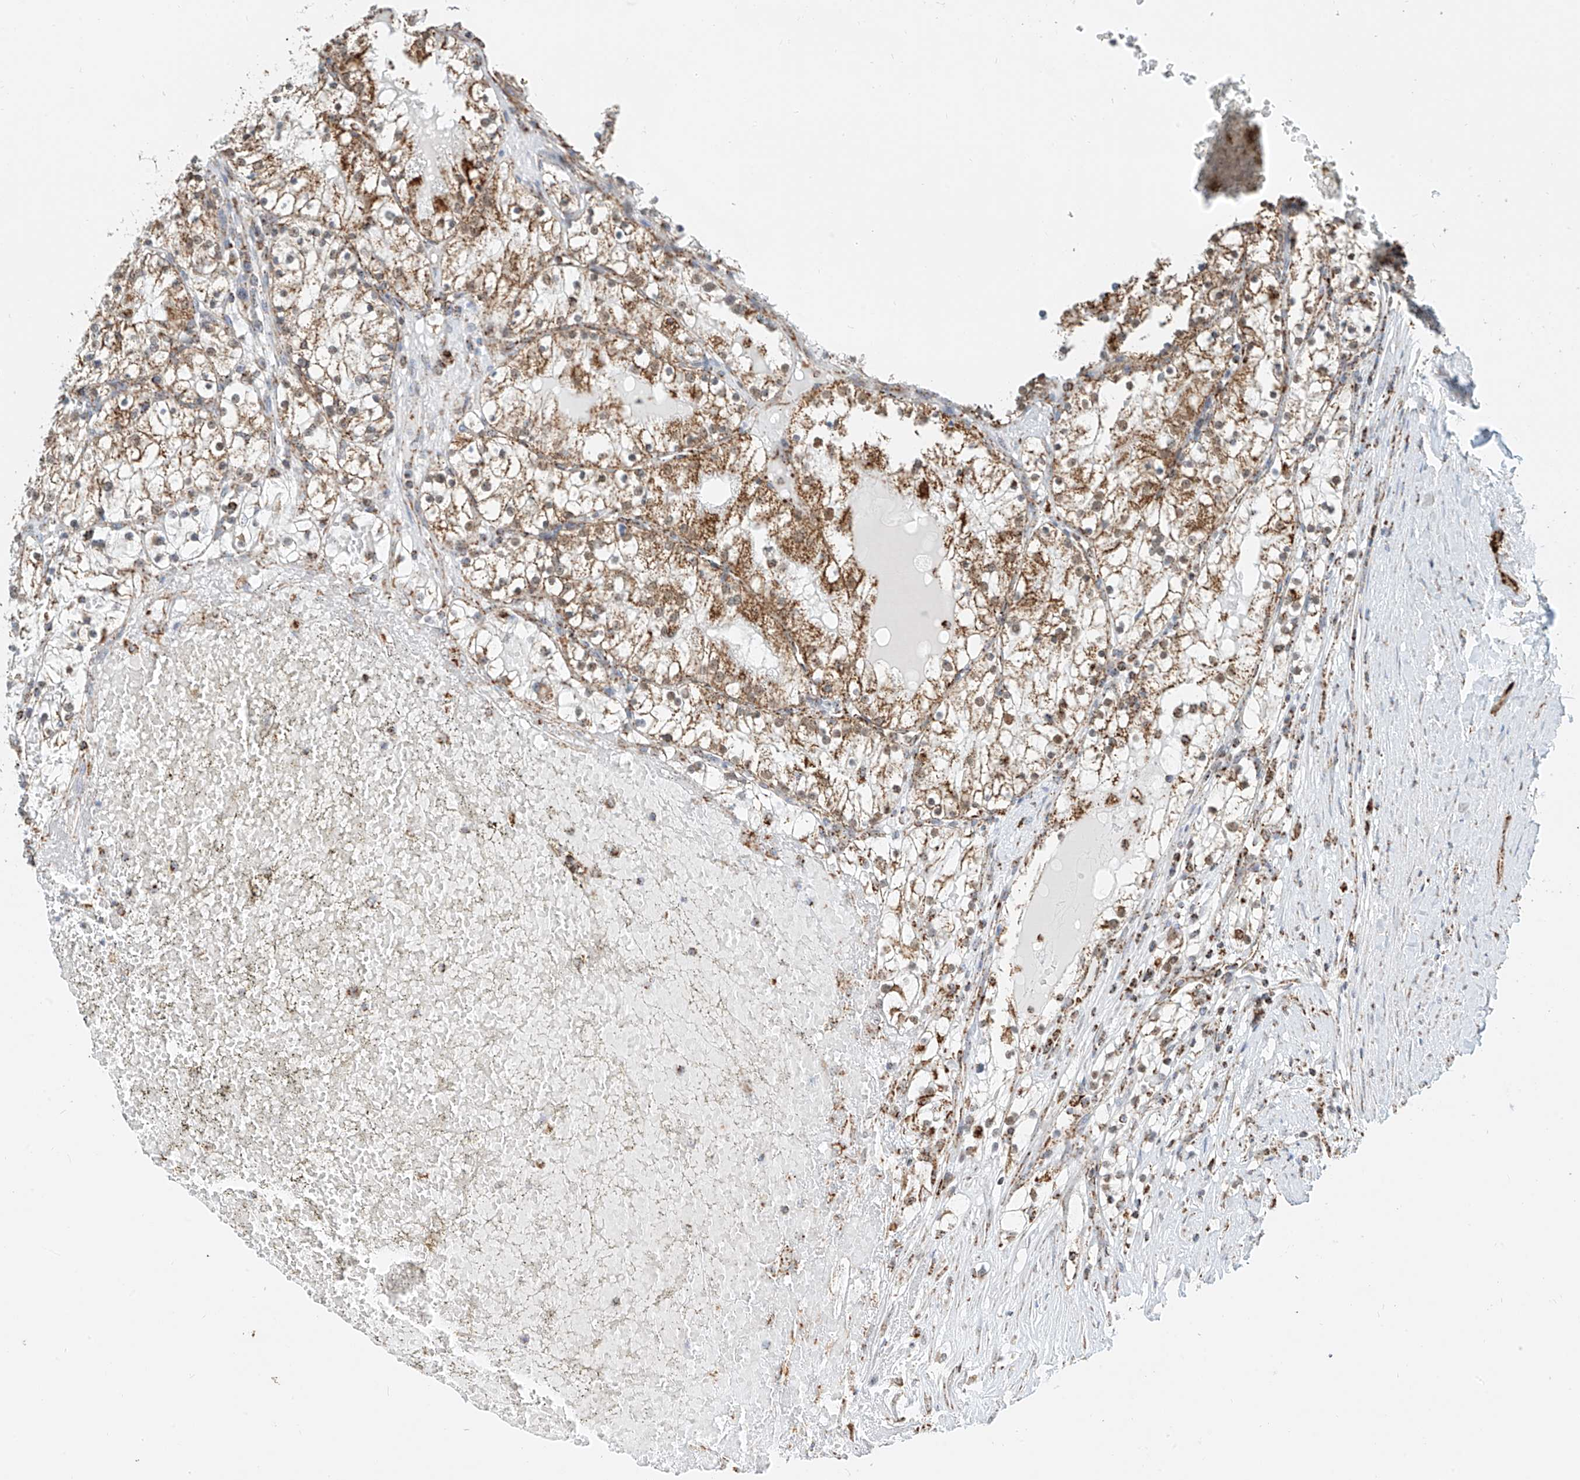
{"staining": {"intensity": "moderate", "quantity": ">75%", "location": "cytoplasmic/membranous"}, "tissue": "renal cancer", "cell_type": "Tumor cells", "image_type": "cancer", "snomed": [{"axis": "morphology", "description": "Normal tissue, NOS"}, {"axis": "morphology", "description": "Adenocarcinoma, NOS"}, {"axis": "topography", "description": "Kidney"}], "caption": "This photomicrograph demonstrates IHC staining of human renal cancer (adenocarcinoma), with medium moderate cytoplasmic/membranous expression in approximately >75% of tumor cells.", "gene": "PPA2", "patient": {"sex": "male", "age": 68}}